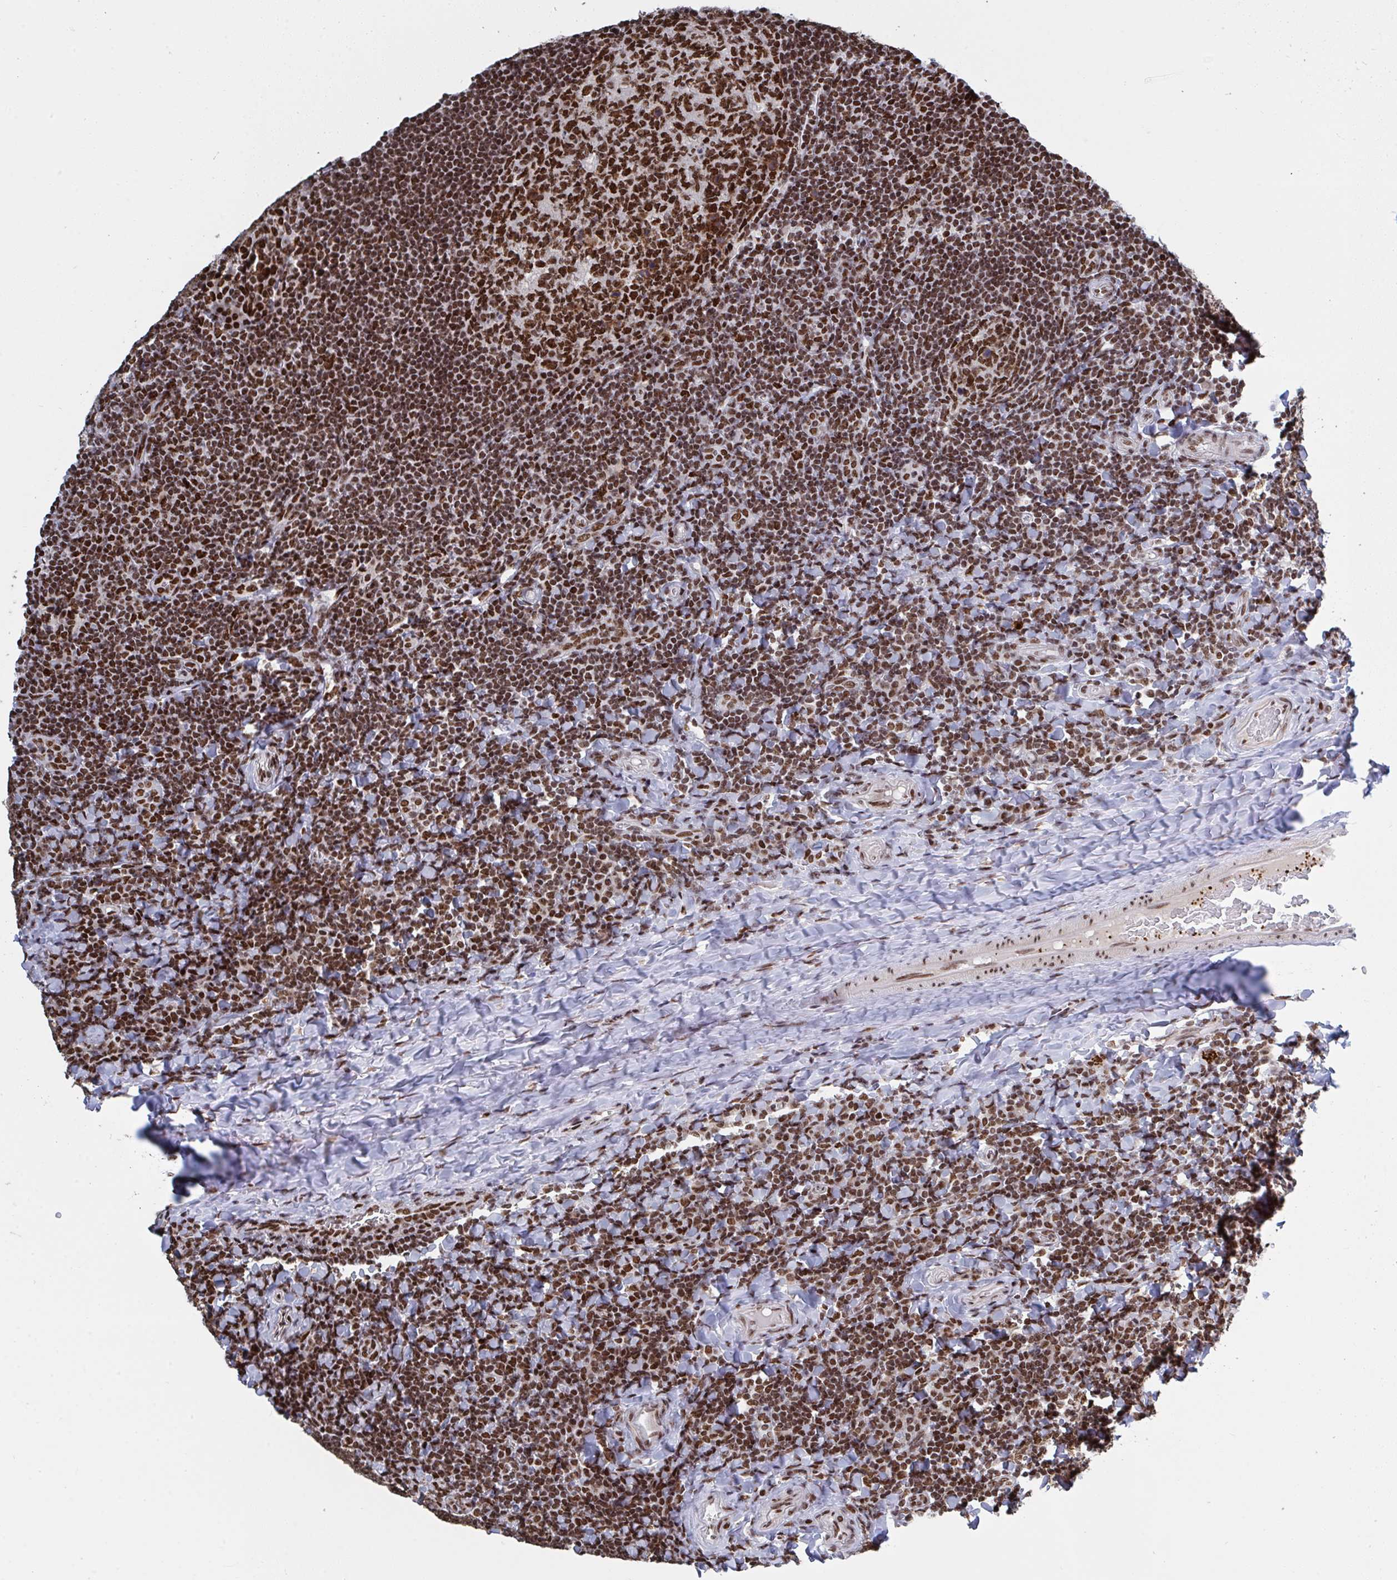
{"staining": {"intensity": "strong", "quantity": ">75%", "location": "nuclear"}, "tissue": "tonsil", "cell_type": "Germinal center cells", "image_type": "normal", "snomed": [{"axis": "morphology", "description": "Normal tissue, NOS"}, {"axis": "topography", "description": "Tonsil"}], "caption": "An immunohistochemistry image of benign tissue is shown. Protein staining in brown labels strong nuclear positivity in tonsil within germinal center cells.", "gene": "ZNF607", "patient": {"sex": "male", "age": 17}}